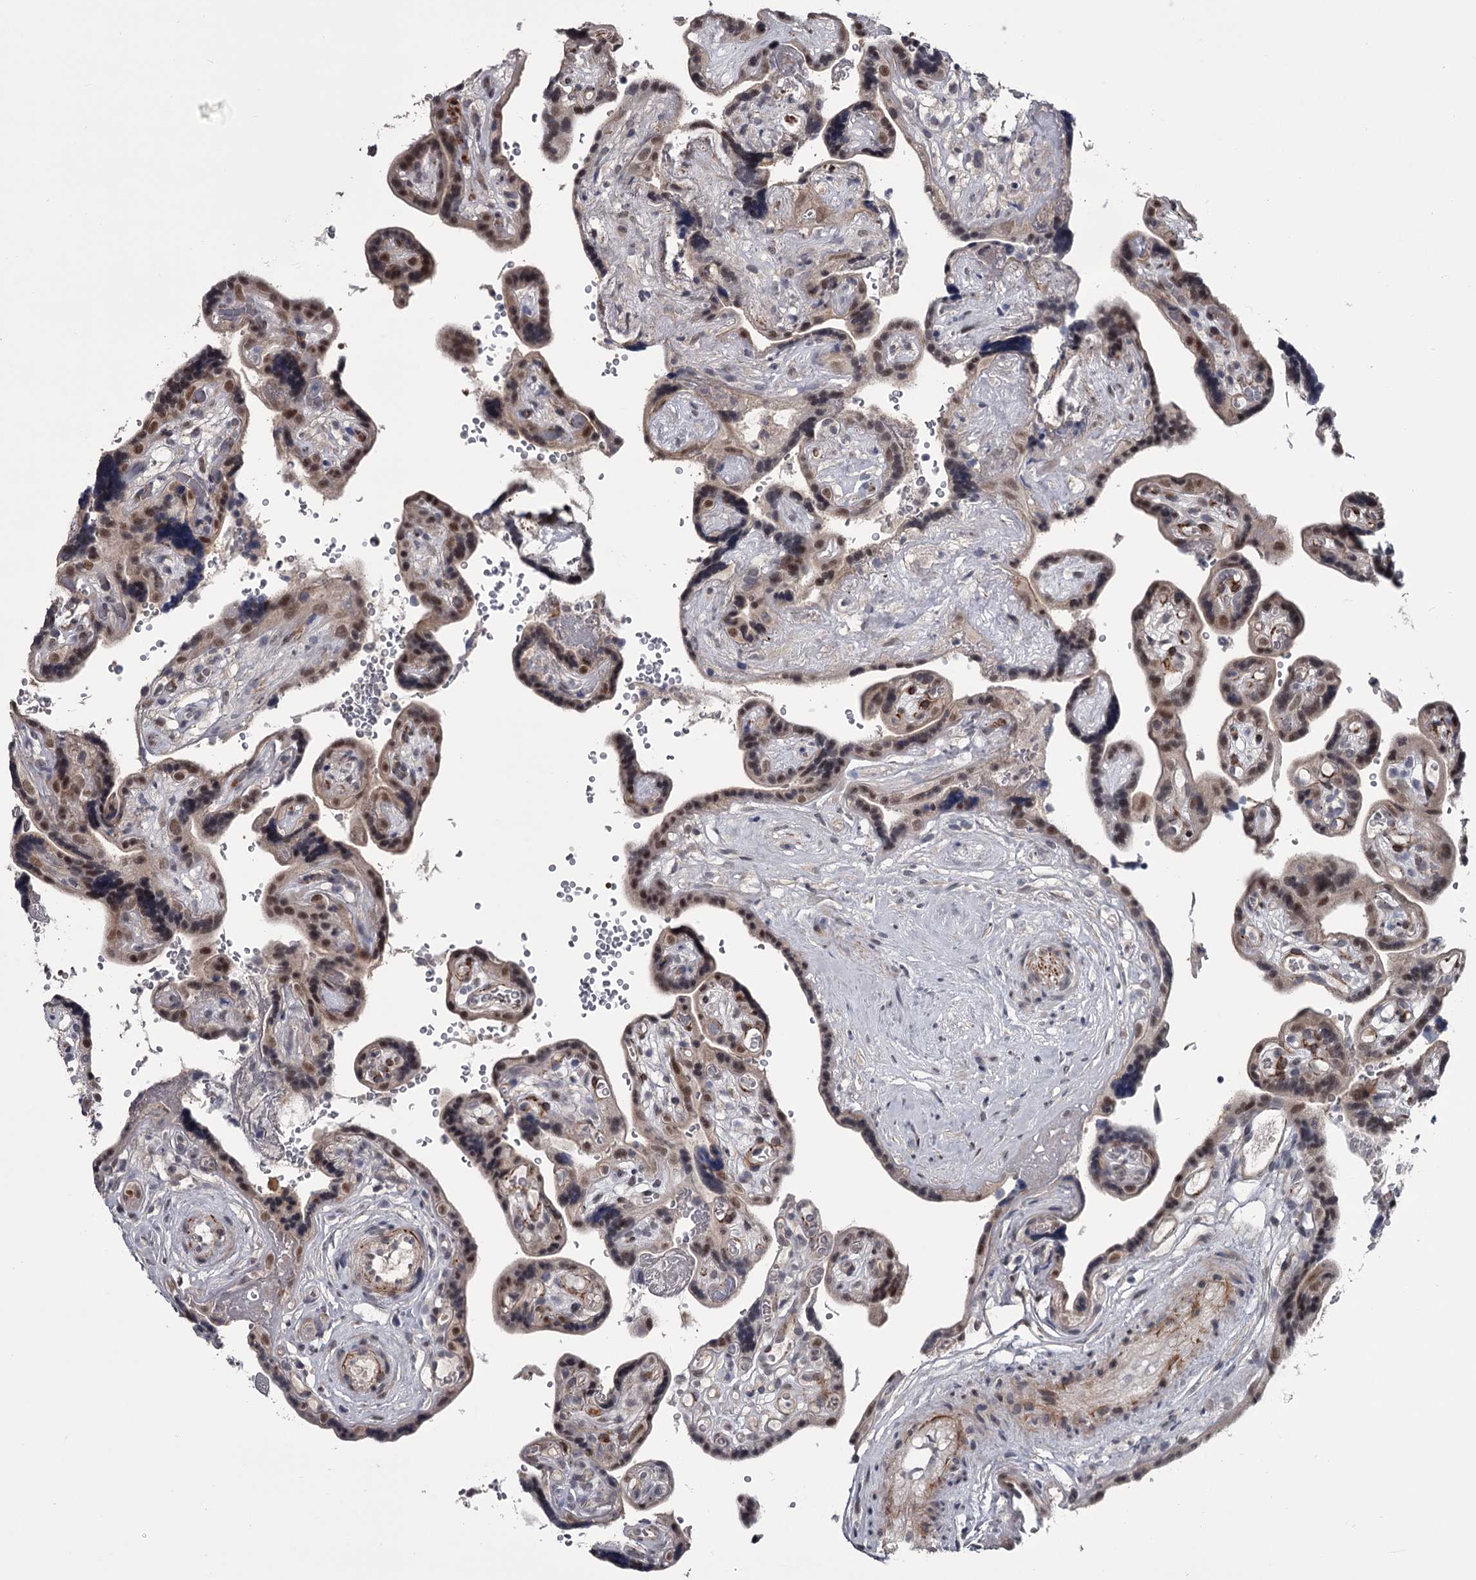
{"staining": {"intensity": "weak", "quantity": ">75%", "location": "nuclear"}, "tissue": "placenta", "cell_type": "Decidual cells", "image_type": "normal", "snomed": [{"axis": "morphology", "description": "Normal tissue, NOS"}, {"axis": "topography", "description": "Placenta"}], "caption": "Protein analysis of benign placenta exhibits weak nuclear staining in about >75% of decidual cells. The staining was performed using DAB to visualize the protein expression in brown, while the nuclei were stained in blue with hematoxylin (Magnification: 20x).", "gene": "PRPF40B", "patient": {"sex": "female", "age": 30}}